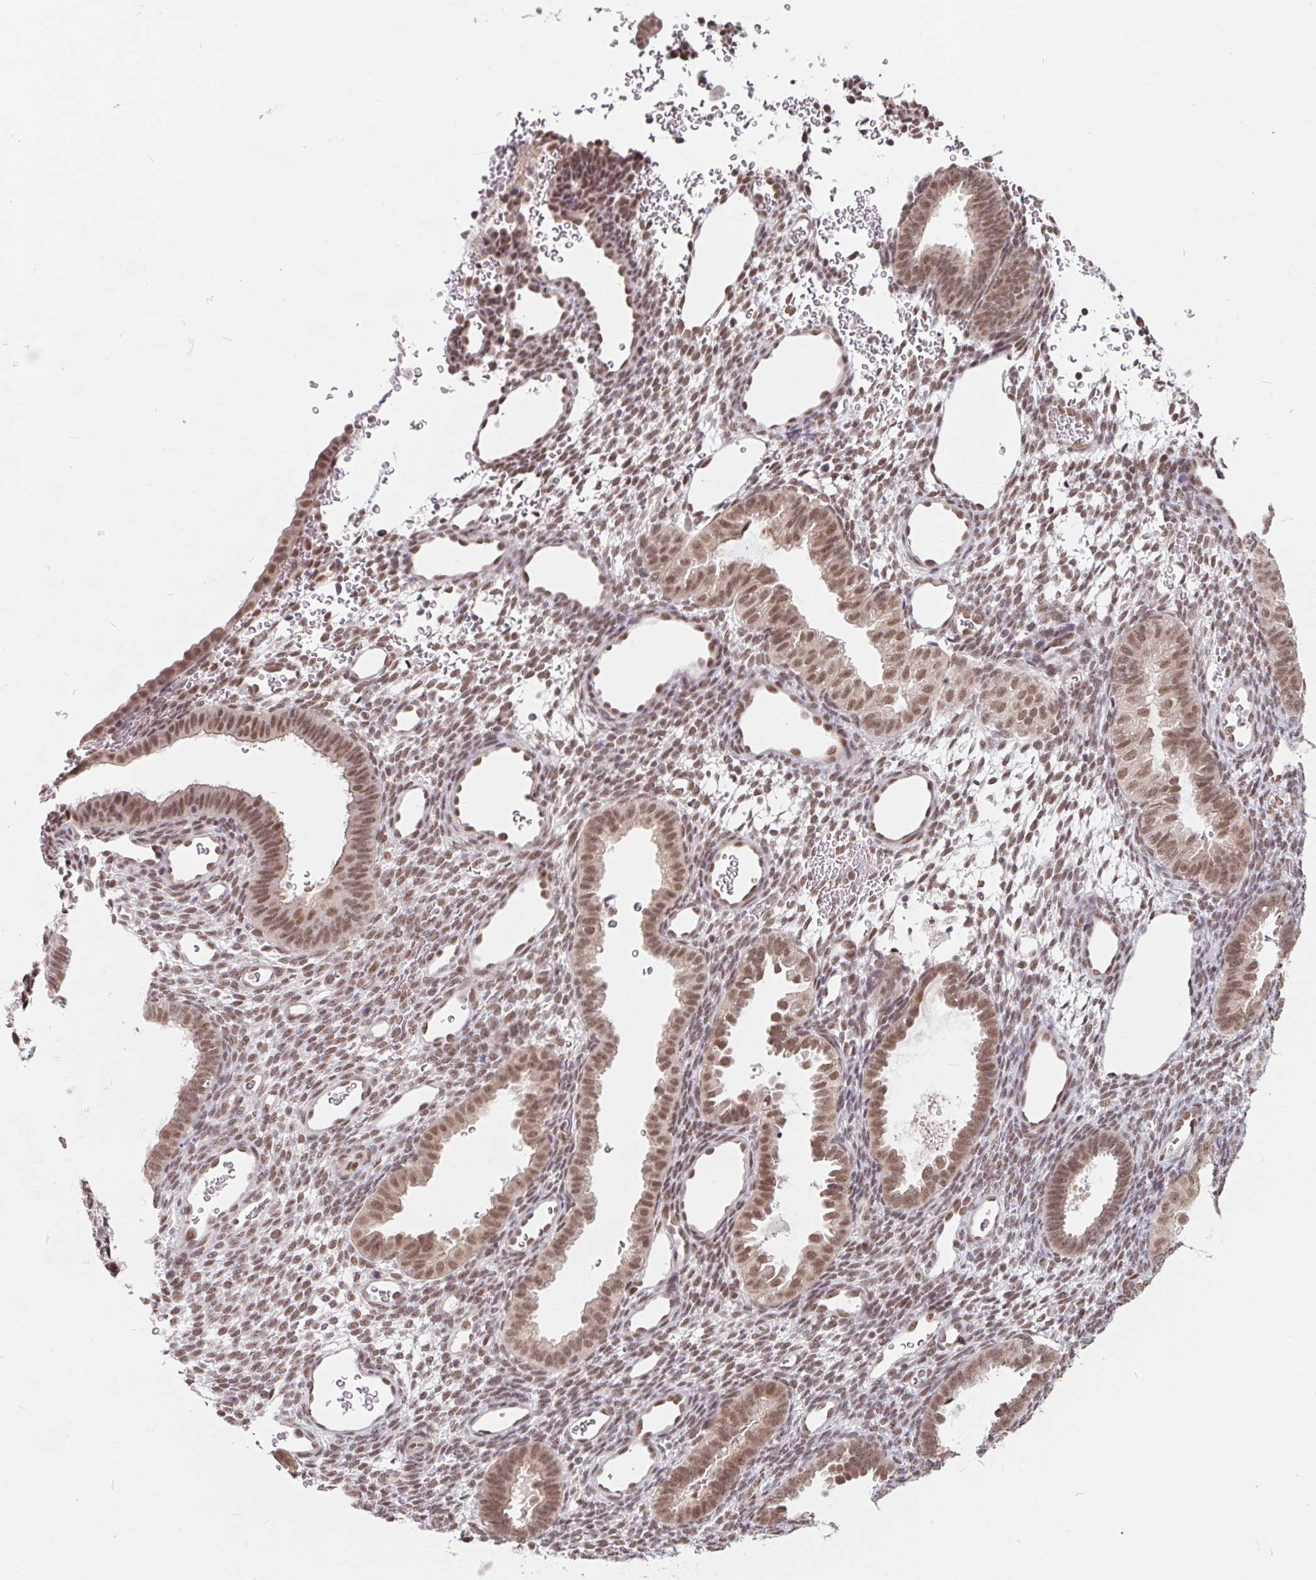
{"staining": {"intensity": "moderate", "quantity": "25%-75%", "location": "nuclear"}, "tissue": "endometrium", "cell_type": "Cells in endometrial stroma", "image_type": "normal", "snomed": [{"axis": "morphology", "description": "Normal tissue, NOS"}, {"axis": "topography", "description": "Endometrium"}], "caption": "Approximately 25%-75% of cells in endometrial stroma in normal human endometrium show moderate nuclear protein positivity as visualized by brown immunohistochemical staining.", "gene": "TCERG1", "patient": {"sex": "female", "age": 34}}